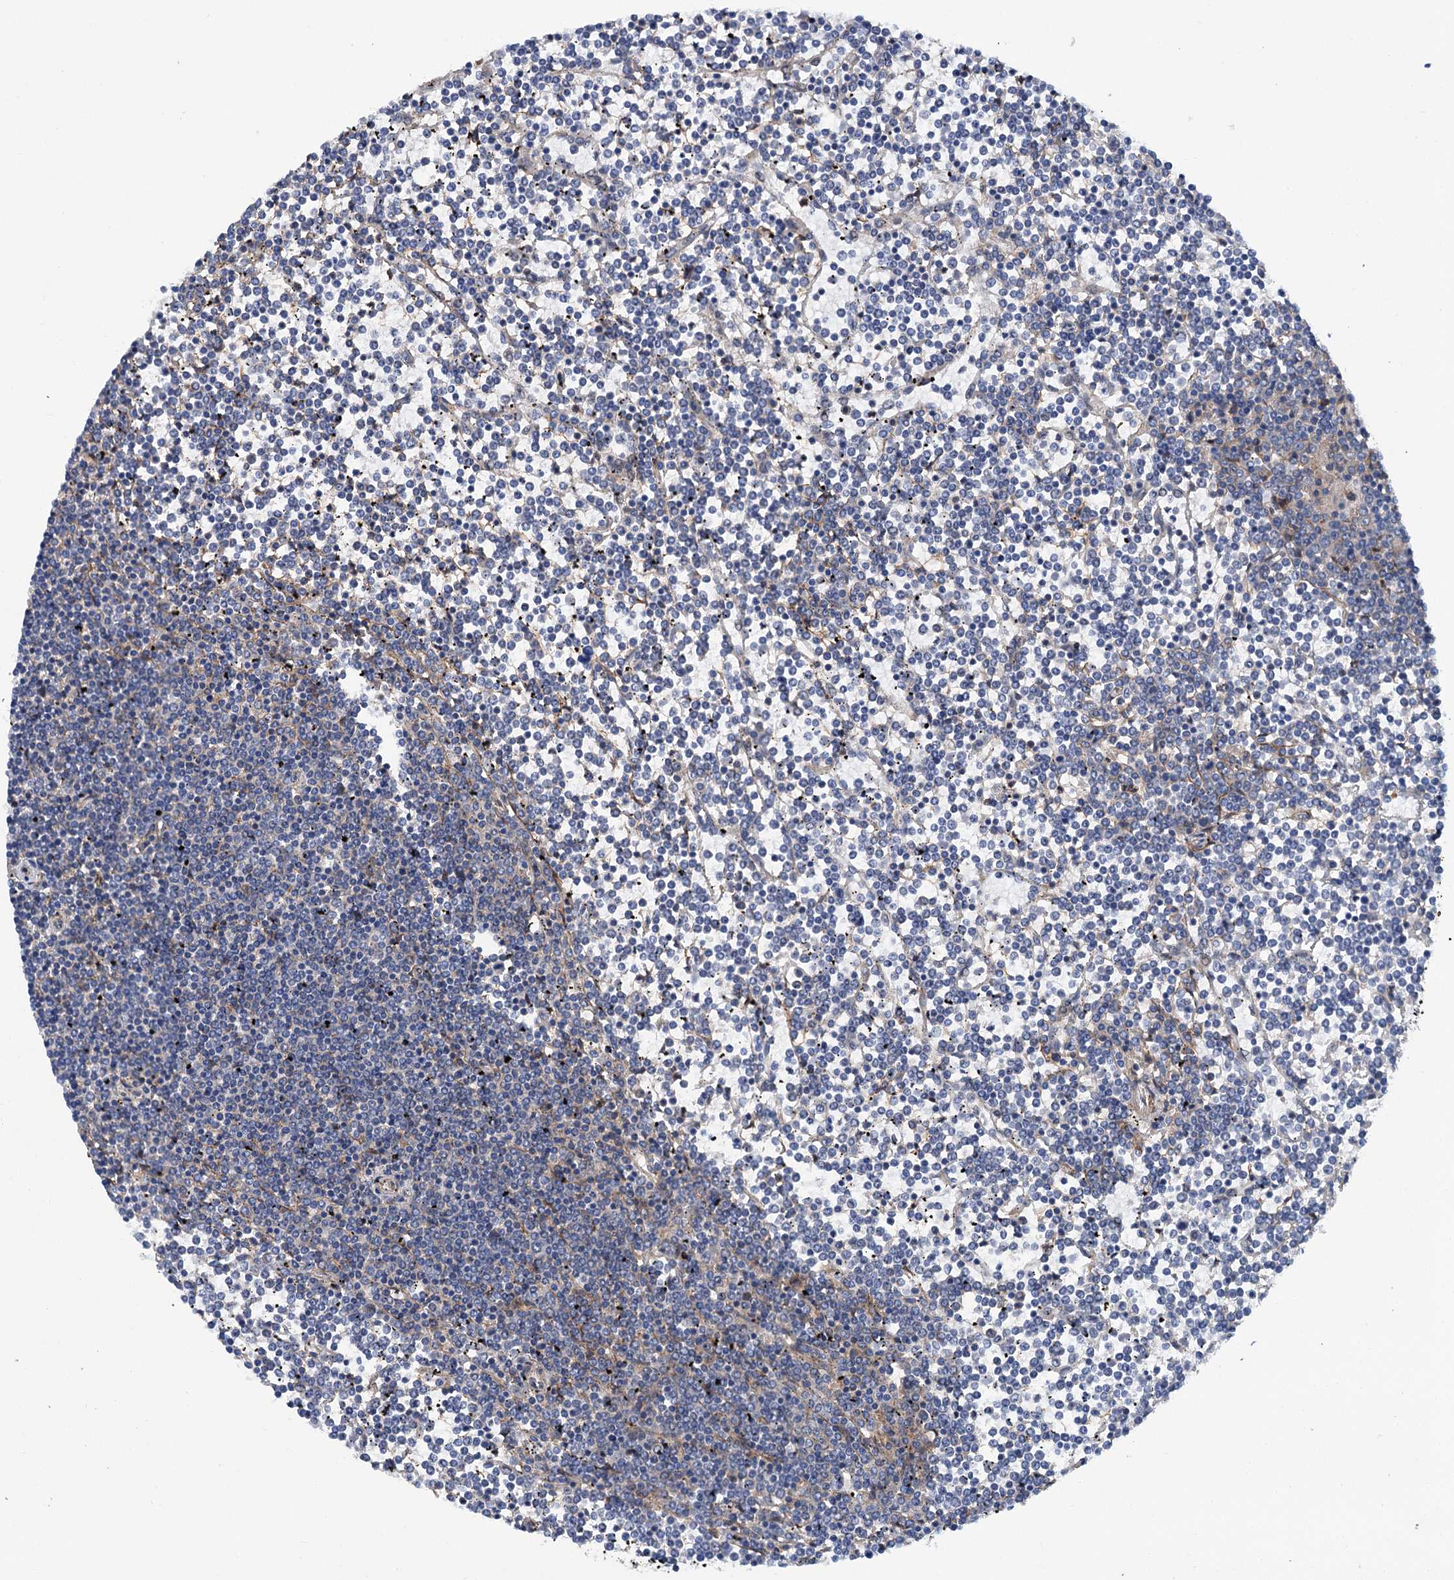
{"staining": {"intensity": "negative", "quantity": "none", "location": "none"}, "tissue": "lymphoma", "cell_type": "Tumor cells", "image_type": "cancer", "snomed": [{"axis": "morphology", "description": "Malignant lymphoma, non-Hodgkin's type, Low grade"}, {"axis": "topography", "description": "Spleen"}], "caption": "High magnification brightfield microscopy of lymphoma stained with DAB (3,3'-diaminobenzidine) (brown) and counterstained with hematoxylin (blue): tumor cells show no significant positivity. (IHC, brightfield microscopy, high magnification).", "gene": "TRIM55", "patient": {"sex": "female", "age": 19}}